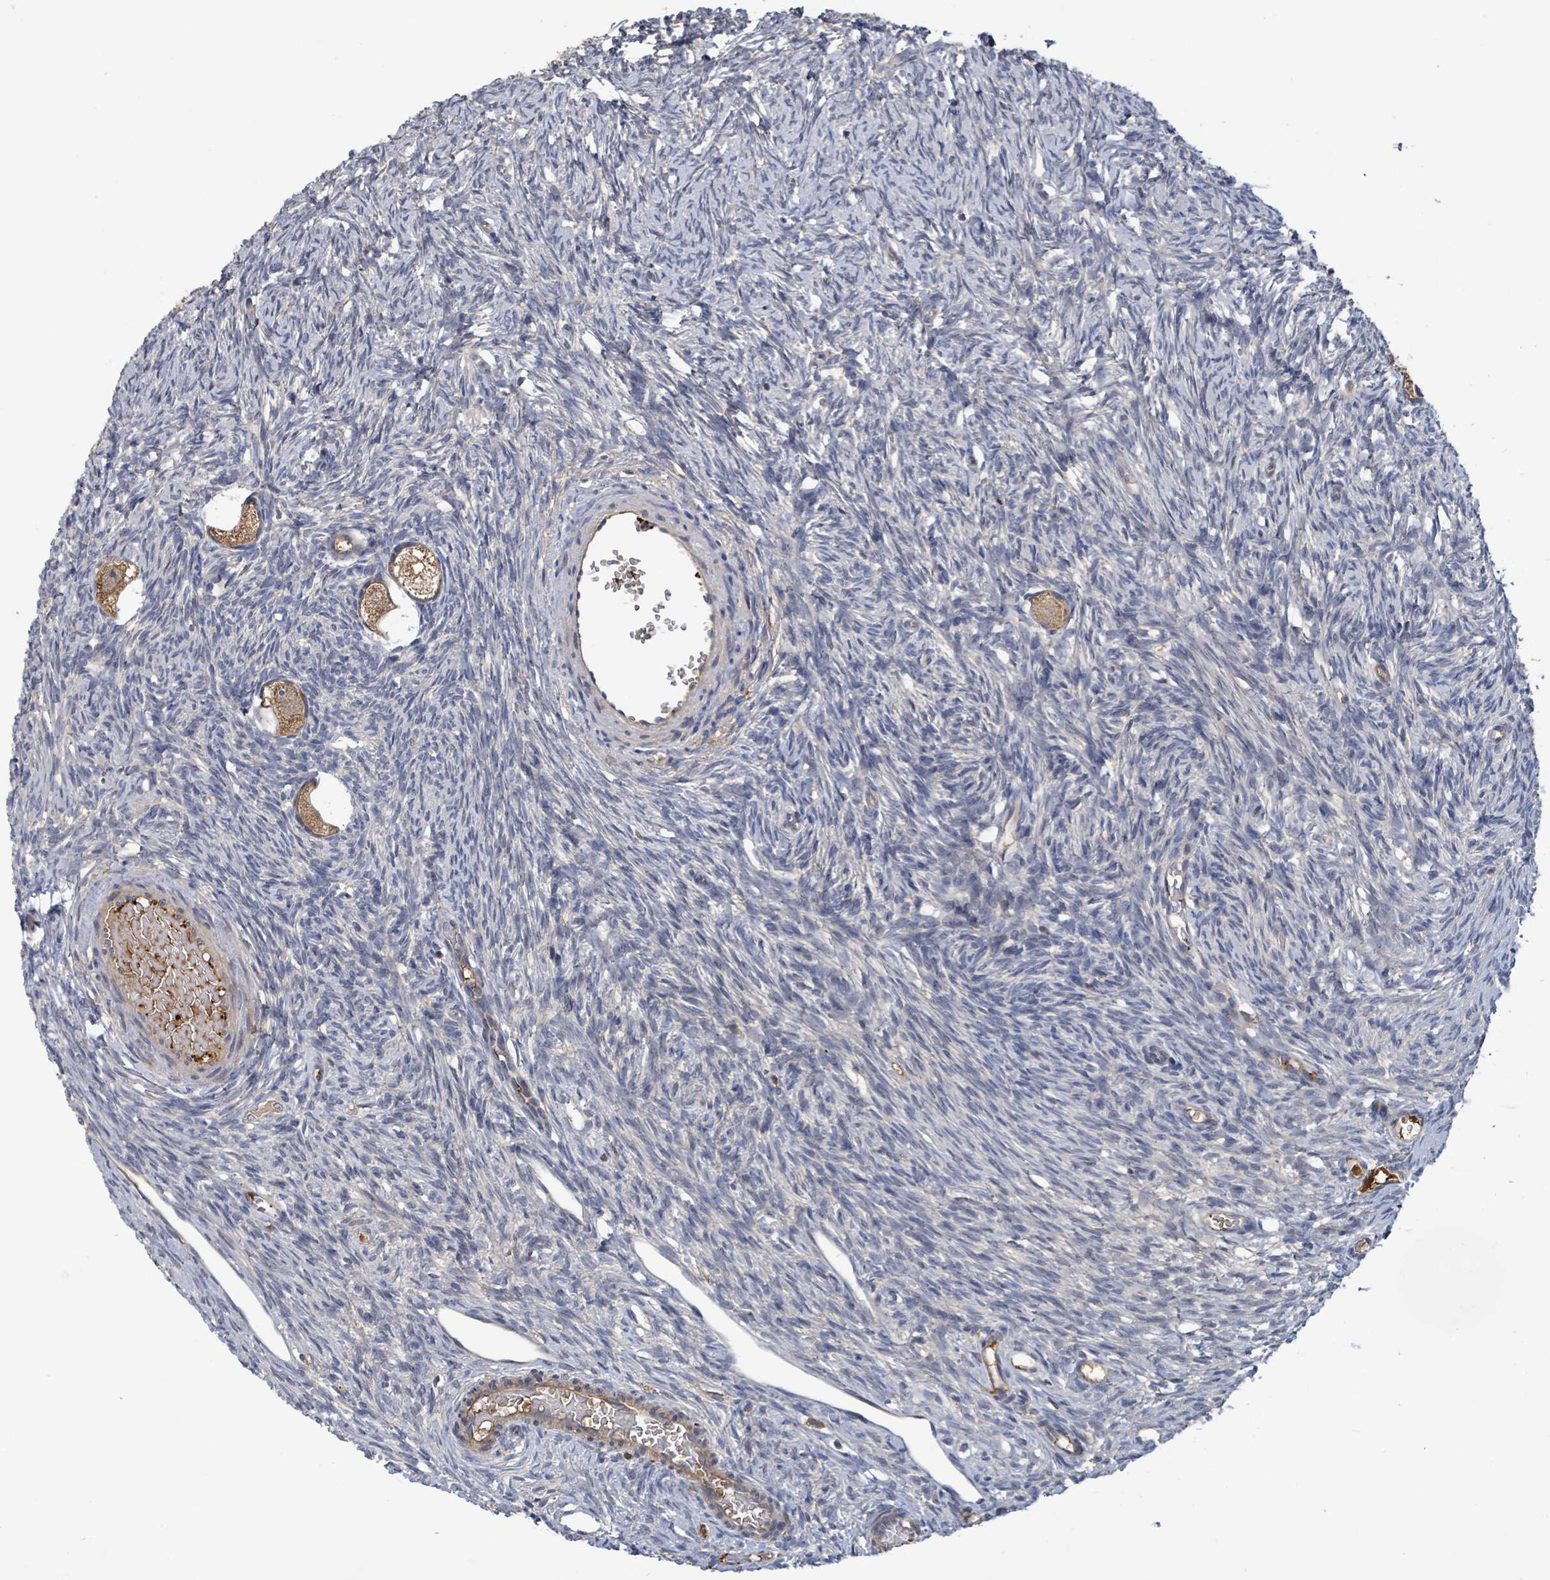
{"staining": {"intensity": "moderate", "quantity": ">75%", "location": "cytoplasmic/membranous"}, "tissue": "ovary", "cell_type": "Follicle cells", "image_type": "normal", "snomed": [{"axis": "morphology", "description": "Normal tissue, NOS"}, {"axis": "topography", "description": "Ovary"}], "caption": "The micrograph shows immunohistochemical staining of benign ovary. There is moderate cytoplasmic/membranous expression is appreciated in about >75% of follicle cells. (Stains: DAB in brown, nuclei in blue, Microscopy: brightfield microscopy at high magnification).", "gene": "PLAAT1", "patient": {"sex": "female", "age": 33}}